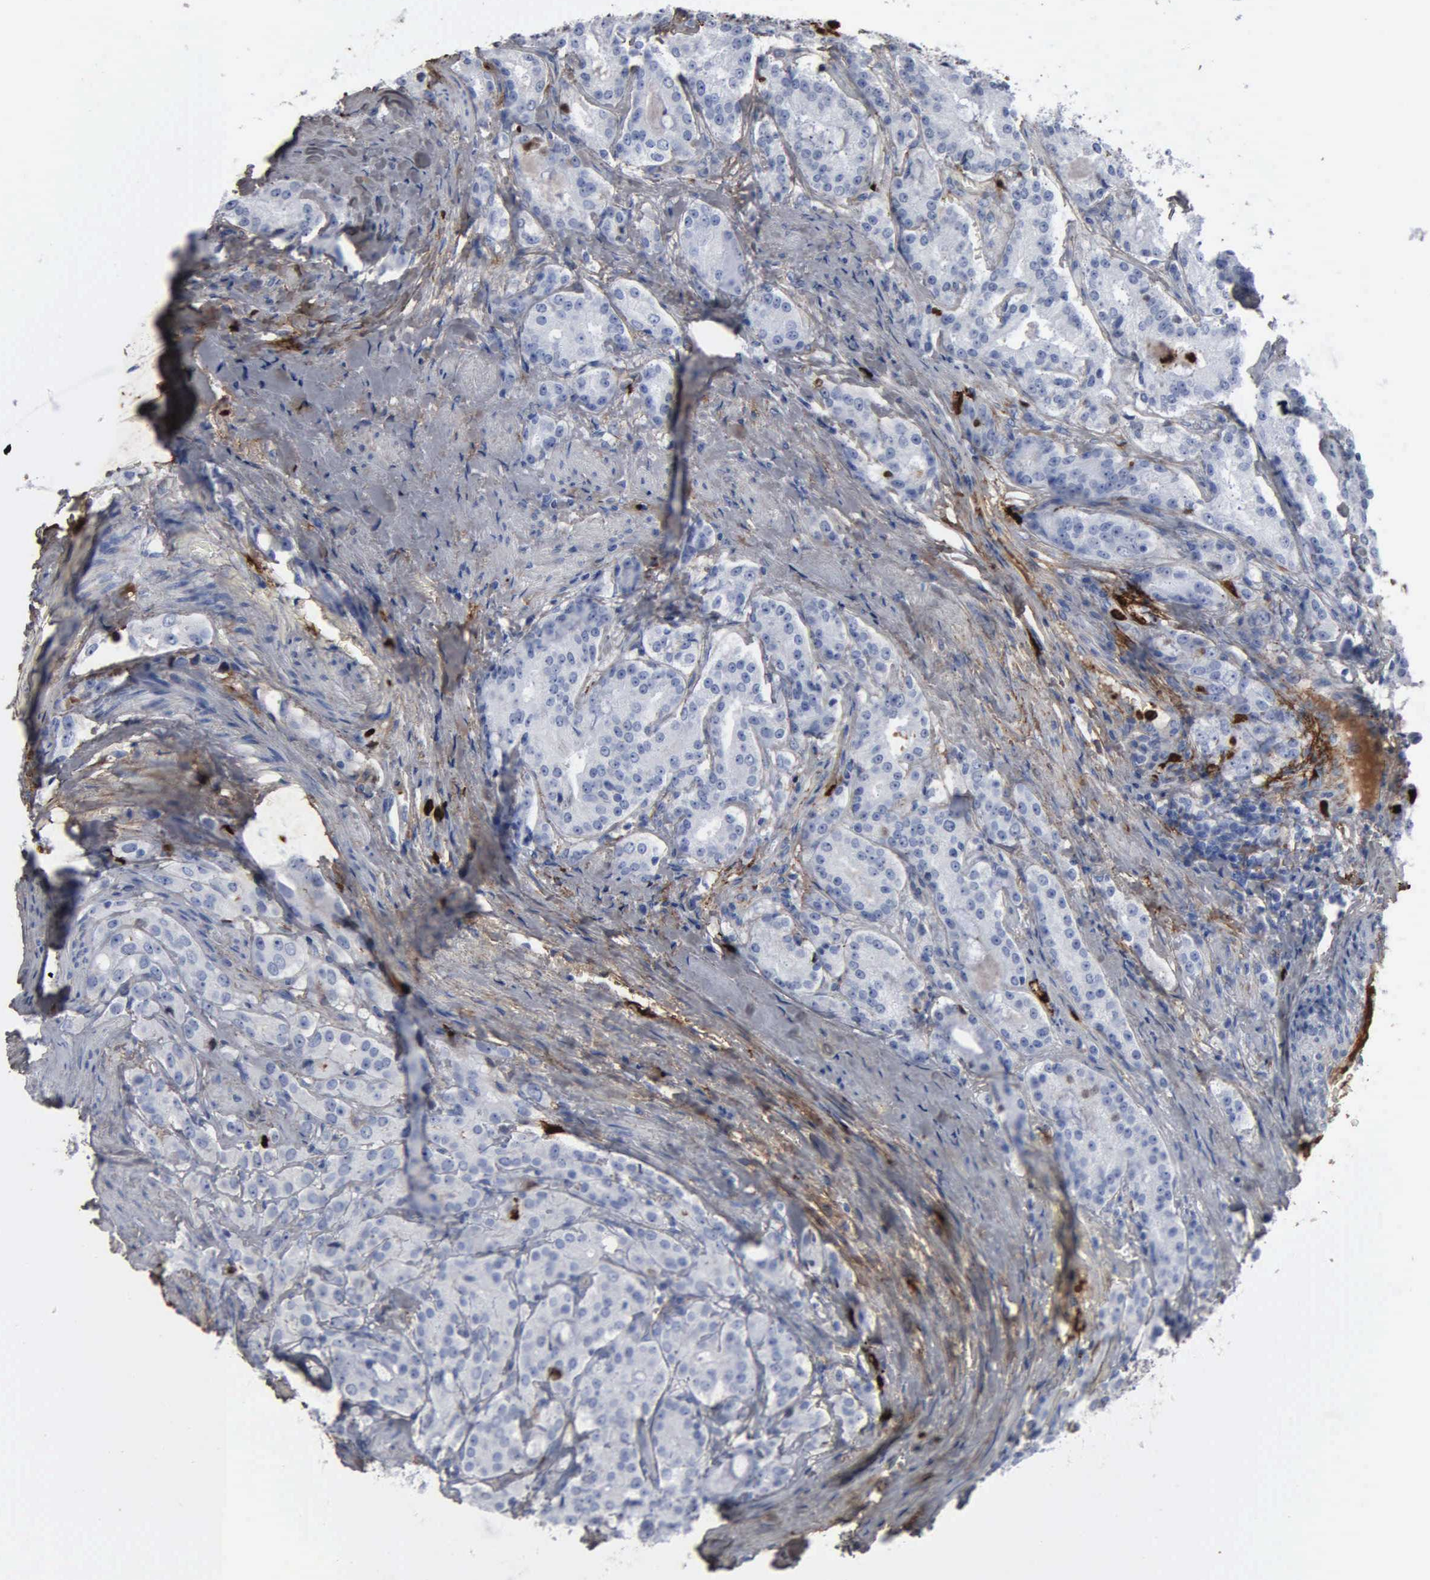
{"staining": {"intensity": "negative", "quantity": "none", "location": "none"}, "tissue": "prostate cancer", "cell_type": "Tumor cells", "image_type": "cancer", "snomed": [{"axis": "morphology", "description": "Adenocarcinoma, Medium grade"}, {"axis": "topography", "description": "Prostate"}], "caption": "DAB (3,3'-diaminobenzidine) immunohistochemical staining of human prostate cancer exhibits no significant positivity in tumor cells.", "gene": "FN1", "patient": {"sex": "male", "age": 72}}